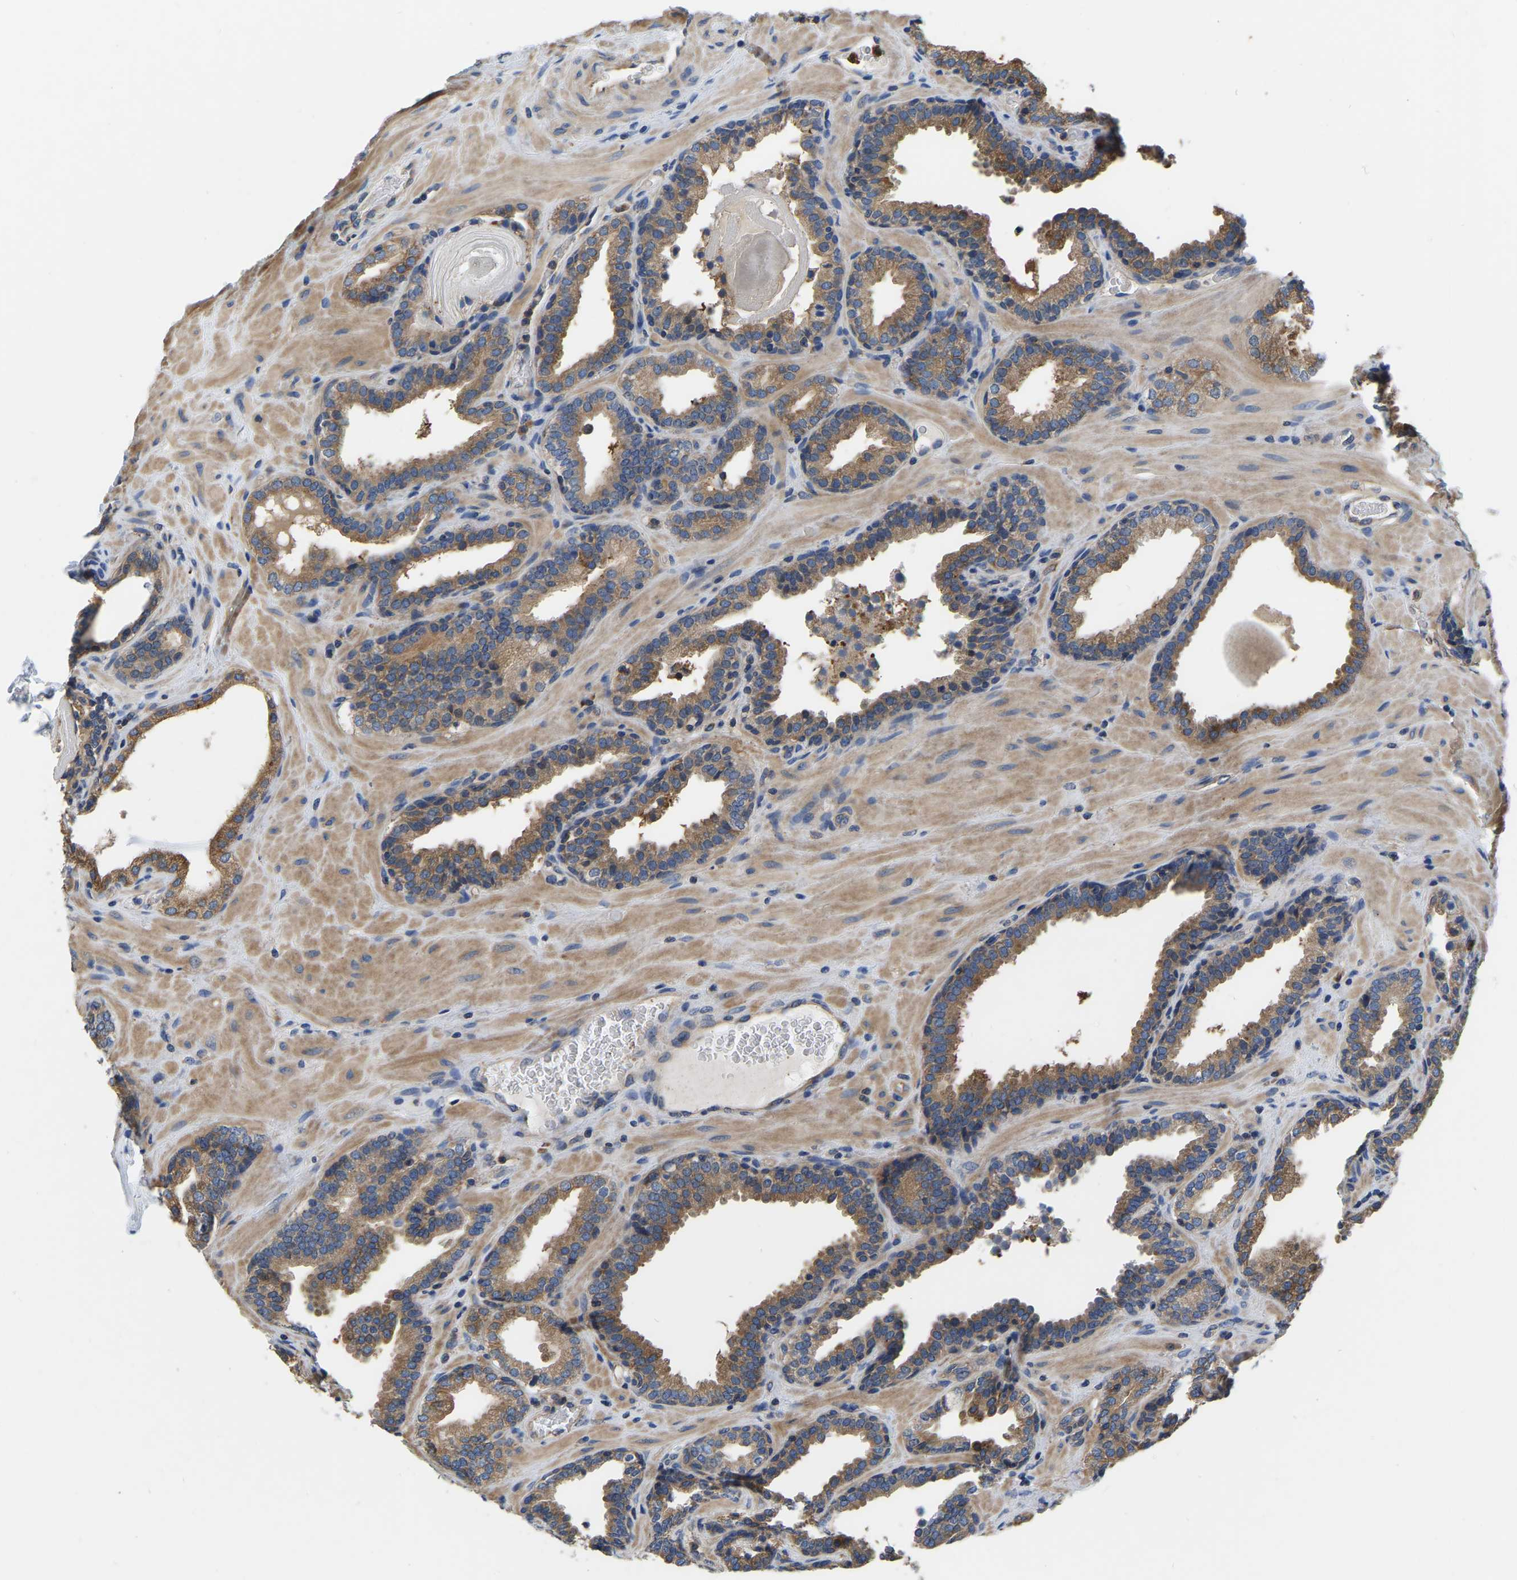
{"staining": {"intensity": "moderate", "quantity": ">75%", "location": "cytoplasmic/membranous"}, "tissue": "prostate", "cell_type": "Glandular cells", "image_type": "normal", "snomed": [{"axis": "morphology", "description": "Normal tissue, NOS"}, {"axis": "topography", "description": "Prostate"}], "caption": "The image shows a brown stain indicating the presence of a protein in the cytoplasmic/membranous of glandular cells in prostate.", "gene": "GARS1", "patient": {"sex": "male", "age": 51}}